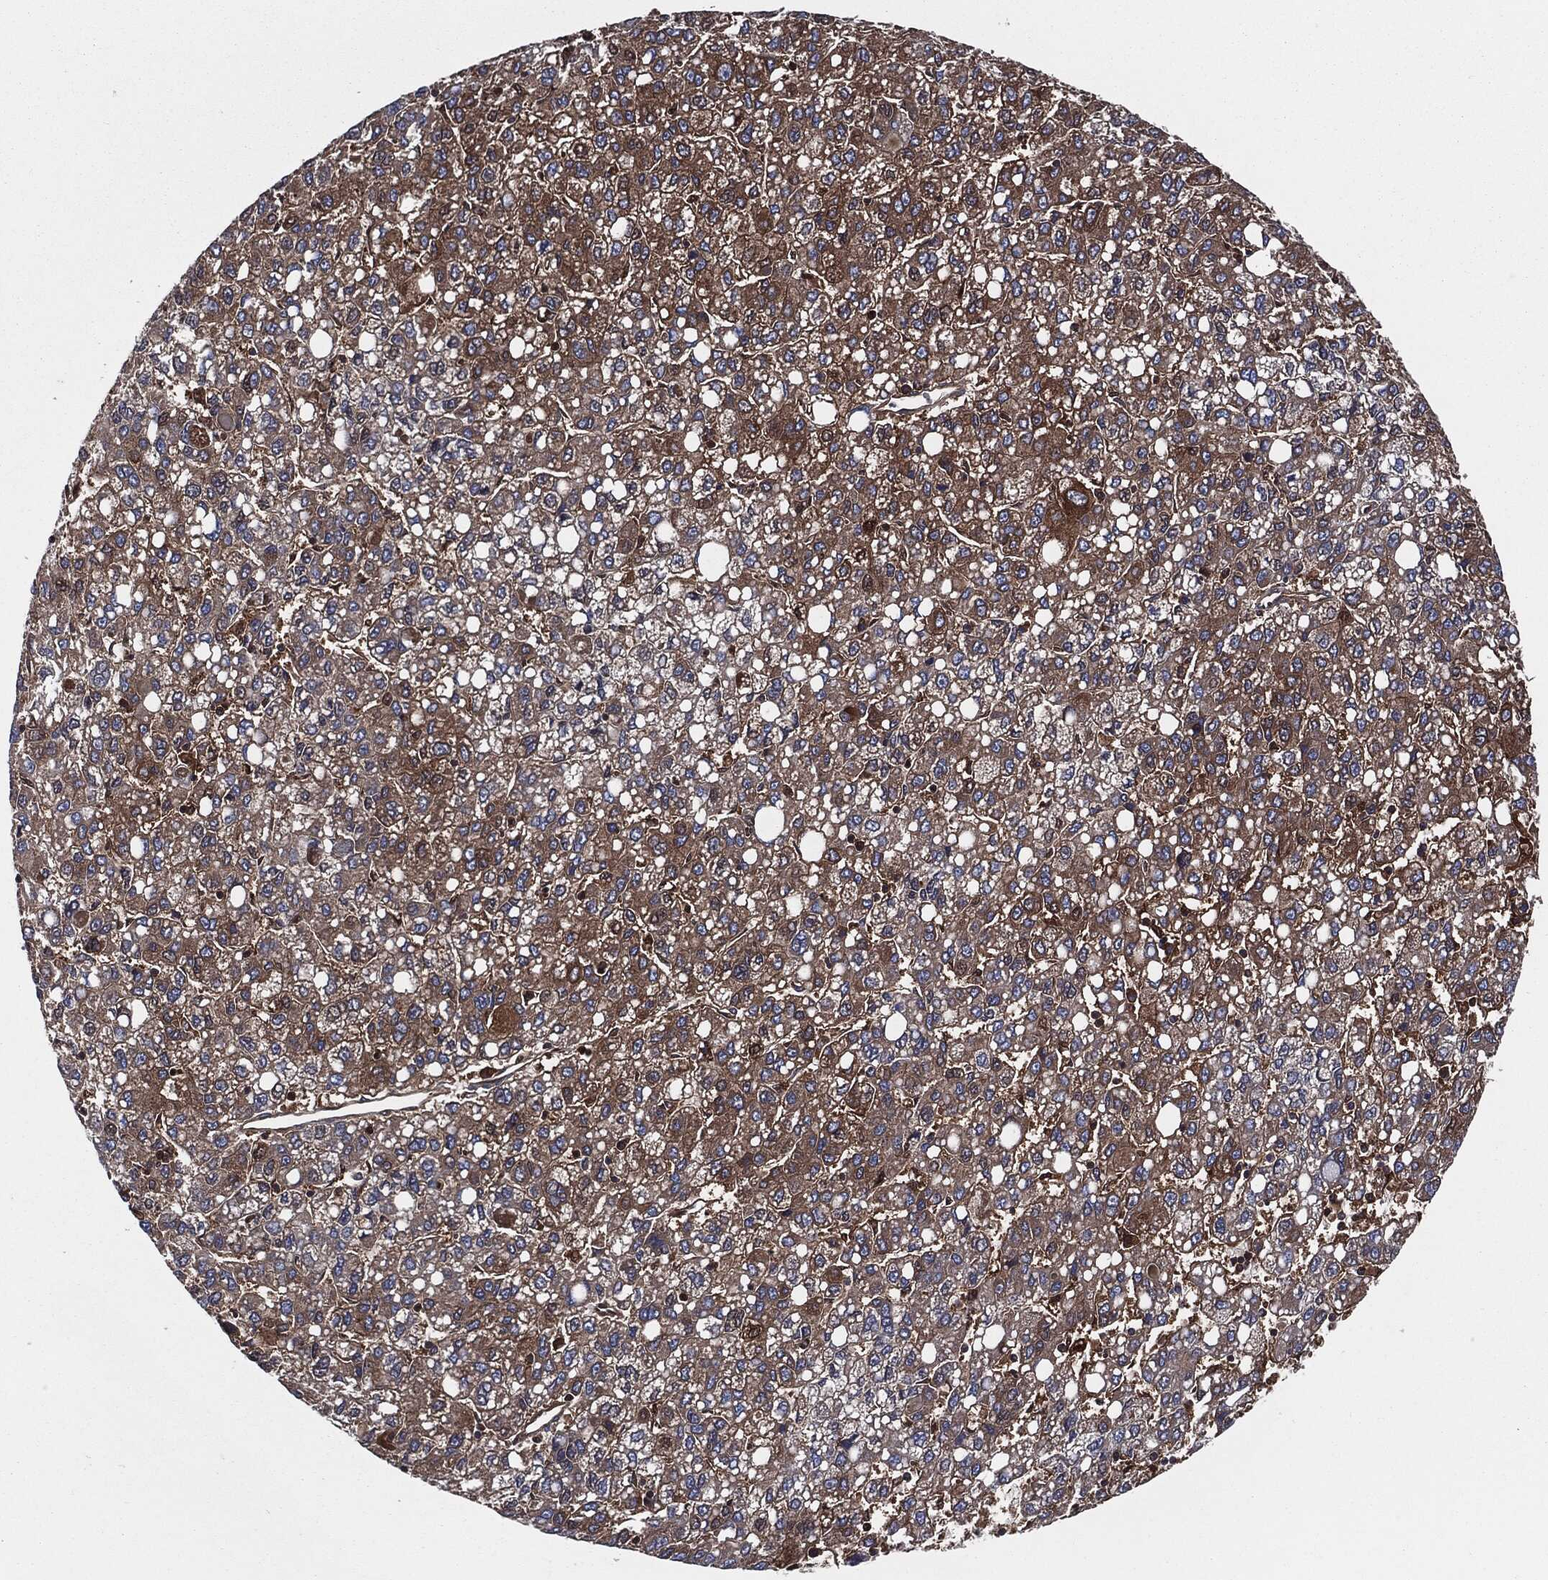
{"staining": {"intensity": "moderate", "quantity": ">75%", "location": "cytoplasmic/membranous"}, "tissue": "liver cancer", "cell_type": "Tumor cells", "image_type": "cancer", "snomed": [{"axis": "morphology", "description": "Carcinoma, Hepatocellular, NOS"}, {"axis": "topography", "description": "Liver"}], "caption": "Tumor cells show medium levels of moderate cytoplasmic/membranous staining in about >75% of cells in liver cancer (hepatocellular carcinoma).", "gene": "XPNPEP1", "patient": {"sex": "female", "age": 82}}